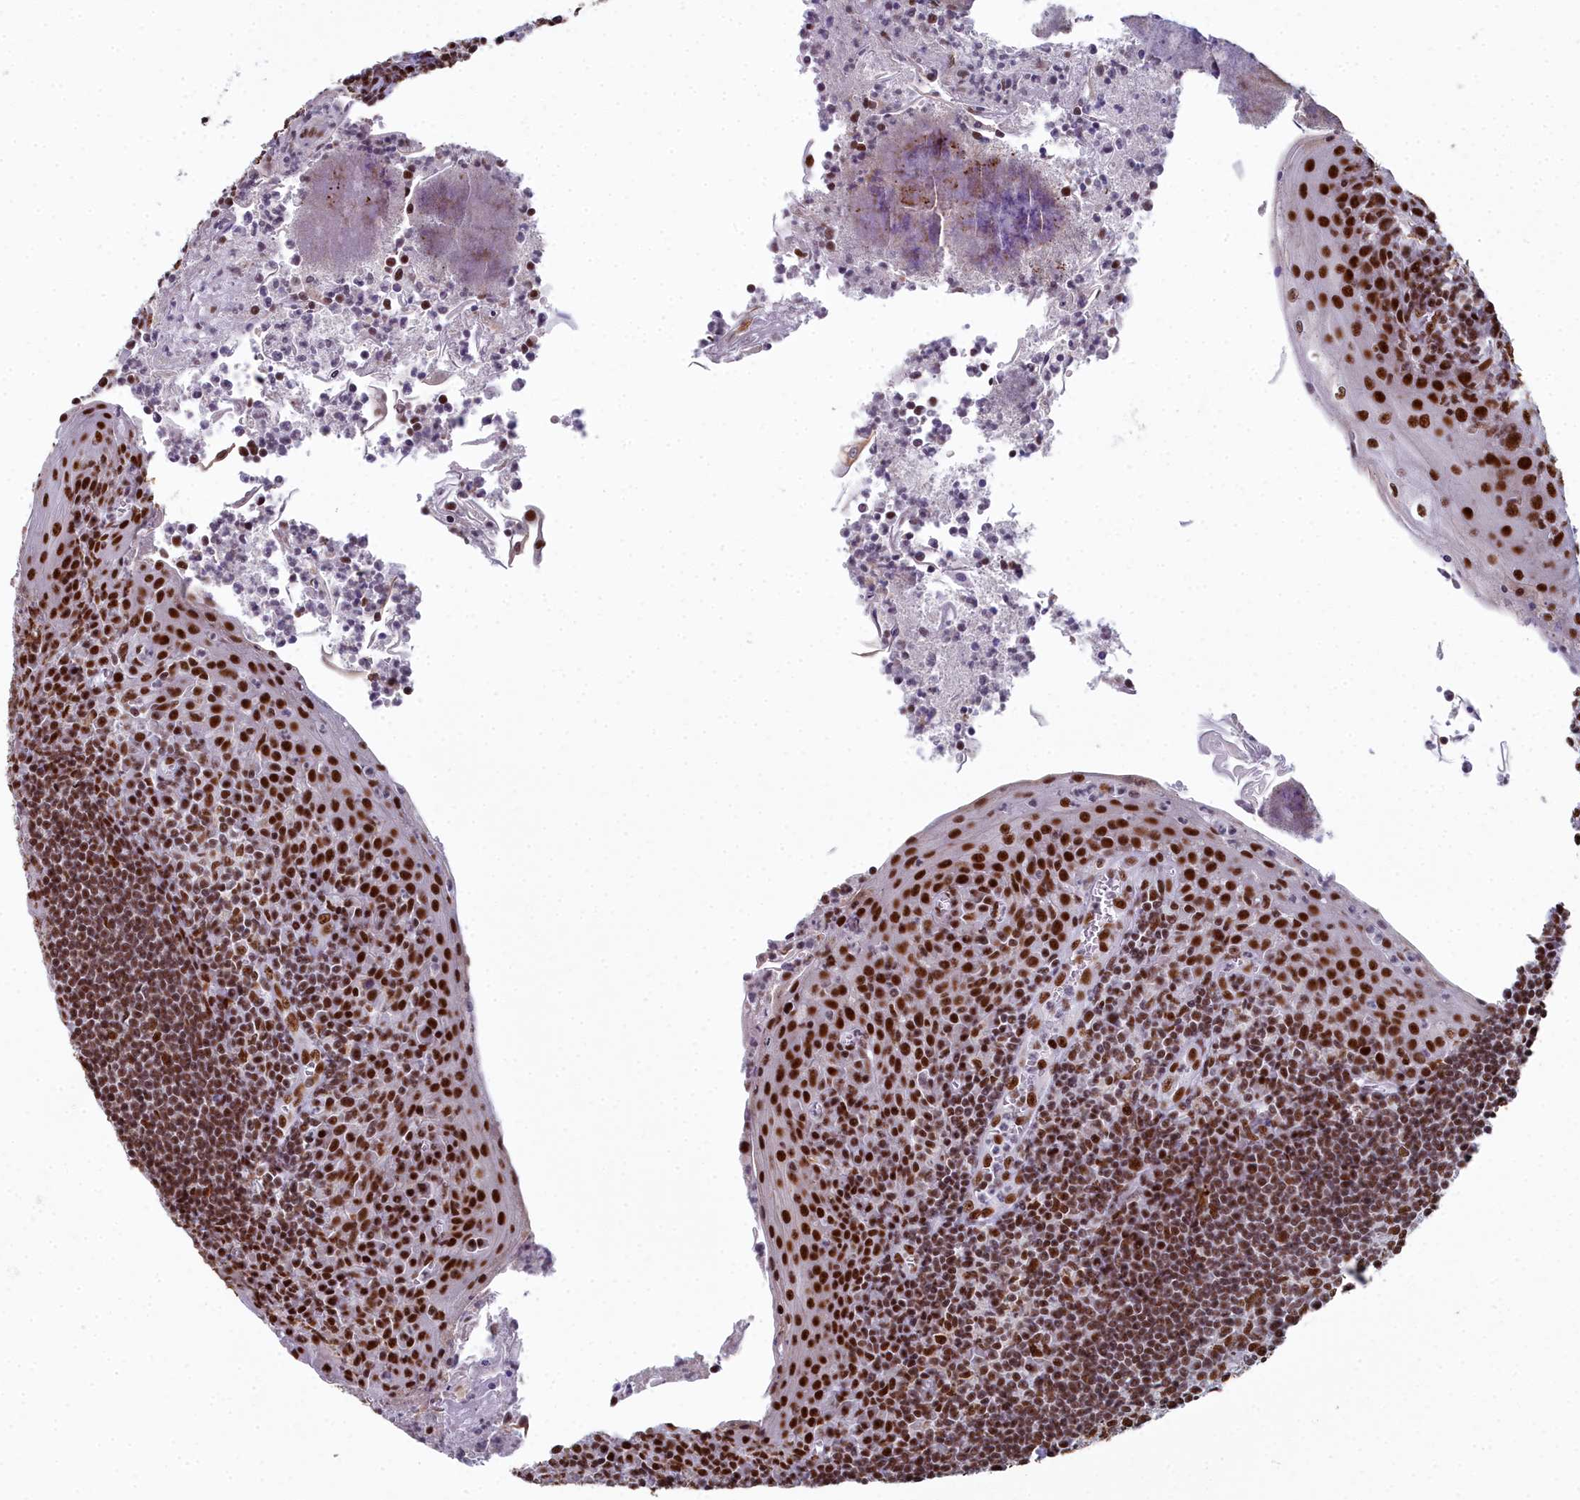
{"staining": {"intensity": "strong", "quantity": ">75%", "location": "nuclear"}, "tissue": "tonsil", "cell_type": "Germinal center cells", "image_type": "normal", "snomed": [{"axis": "morphology", "description": "Normal tissue, NOS"}, {"axis": "topography", "description": "Tonsil"}], "caption": "Human tonsil stained with a brown dye demonstrates strong nuclear positive expression in approximately >75% of germinal center cells.", "gene": "SF3B3", "patient": {"sex": "male", "age": 27}}